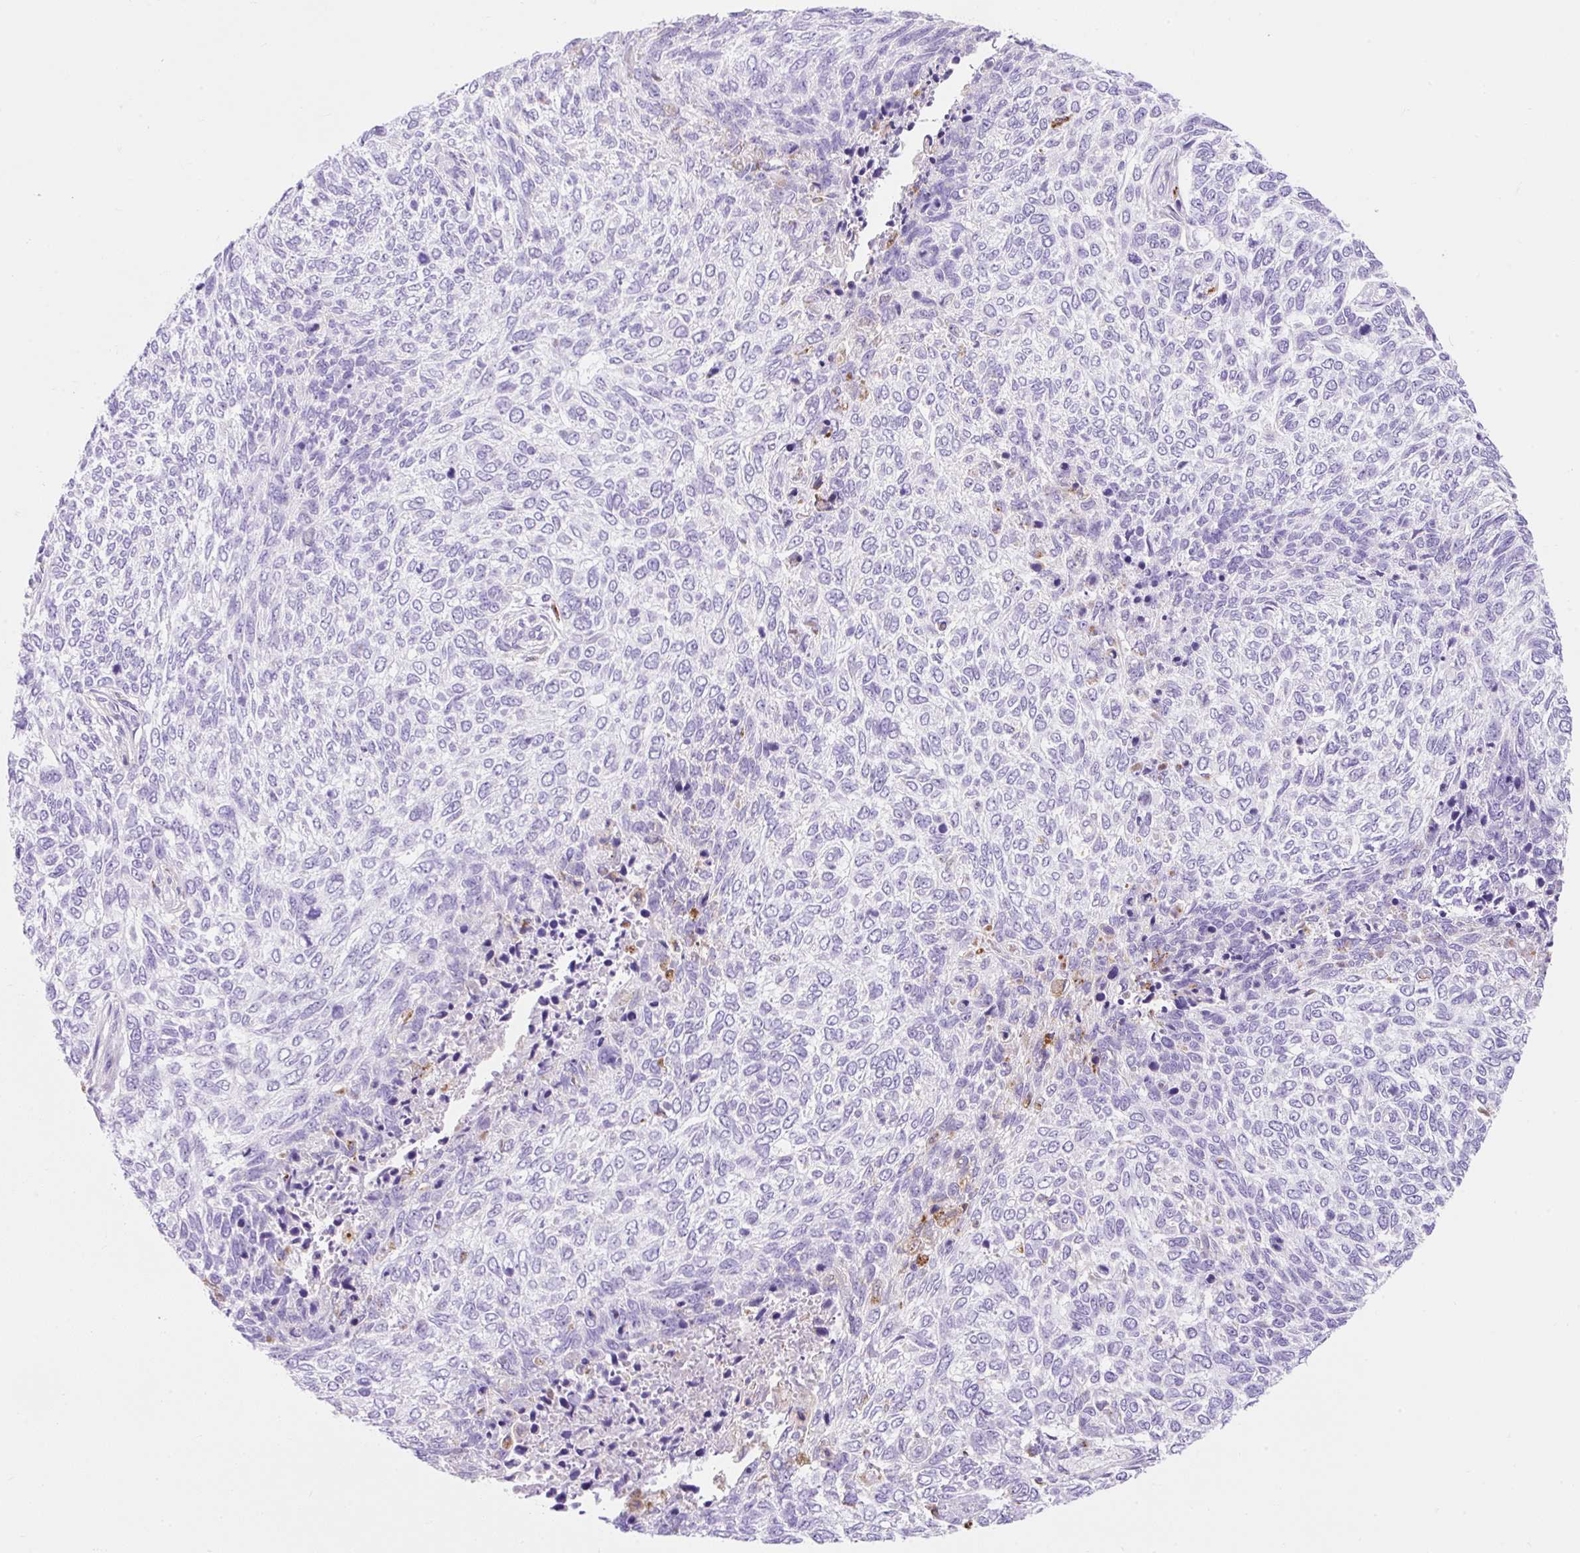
{"staining": {"intensity": "negative", "quantity": "none", "location": "none"}, "tissue": "skin cancer", "cell_type": "Tumor cells", "image_type": "cancer", "snomed": [{"axis": "morphology", "description": "Basal cell carcinoma"}, {"axis": "topography", "description": "Skin"}], "caption": "Immunohistochemistry (IHC) micrograph of human basal cell carcinoma (skin) stained for a protein (brown), which demonstrates no positivity in tumor cells. (DAB immunohistochemistry visualized using brightfield microscopy, high magnification).", "gene": "HEXB", "patient": {"sex": "female", "age": 65}}